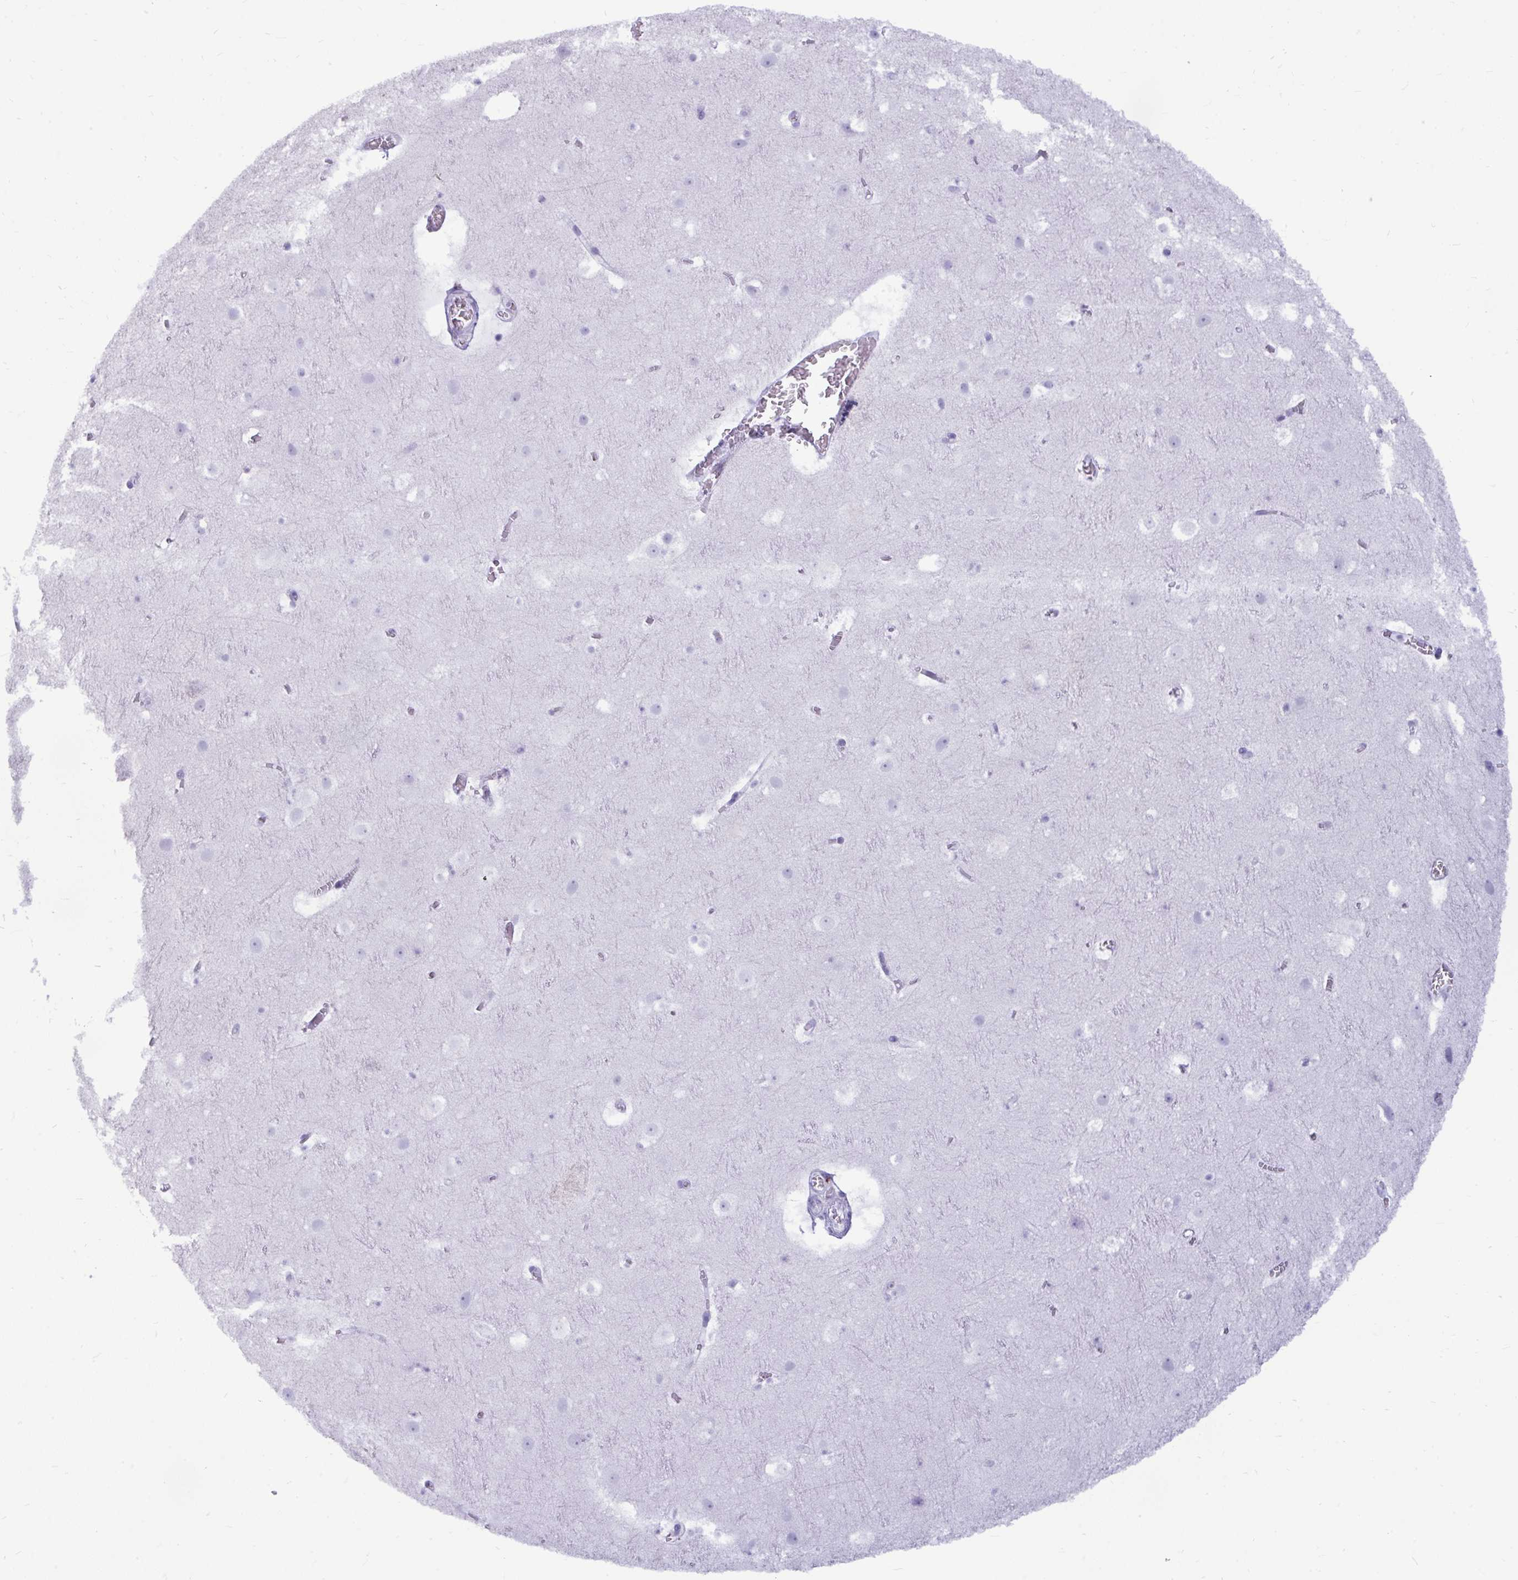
{"staining": {"intensity": "negative", "quantity": "none", "location": "none"}, "tissue": "cerebral cortex", "cell_type": "Endothelial cells", "image_type": "normal", "snomed": [{"axis": "morphology", "description": "Normal tissue, NOS"}, {"axis": "topography", "description": "Cerebral cortex"}], "caption": "Immunohistochemistry (IHC) of benign human cerebral cortex demonstrates no positivity in endothelial cells.", "gene": "ANKRD60", "patient": {"sex": "female", "age": 42}}